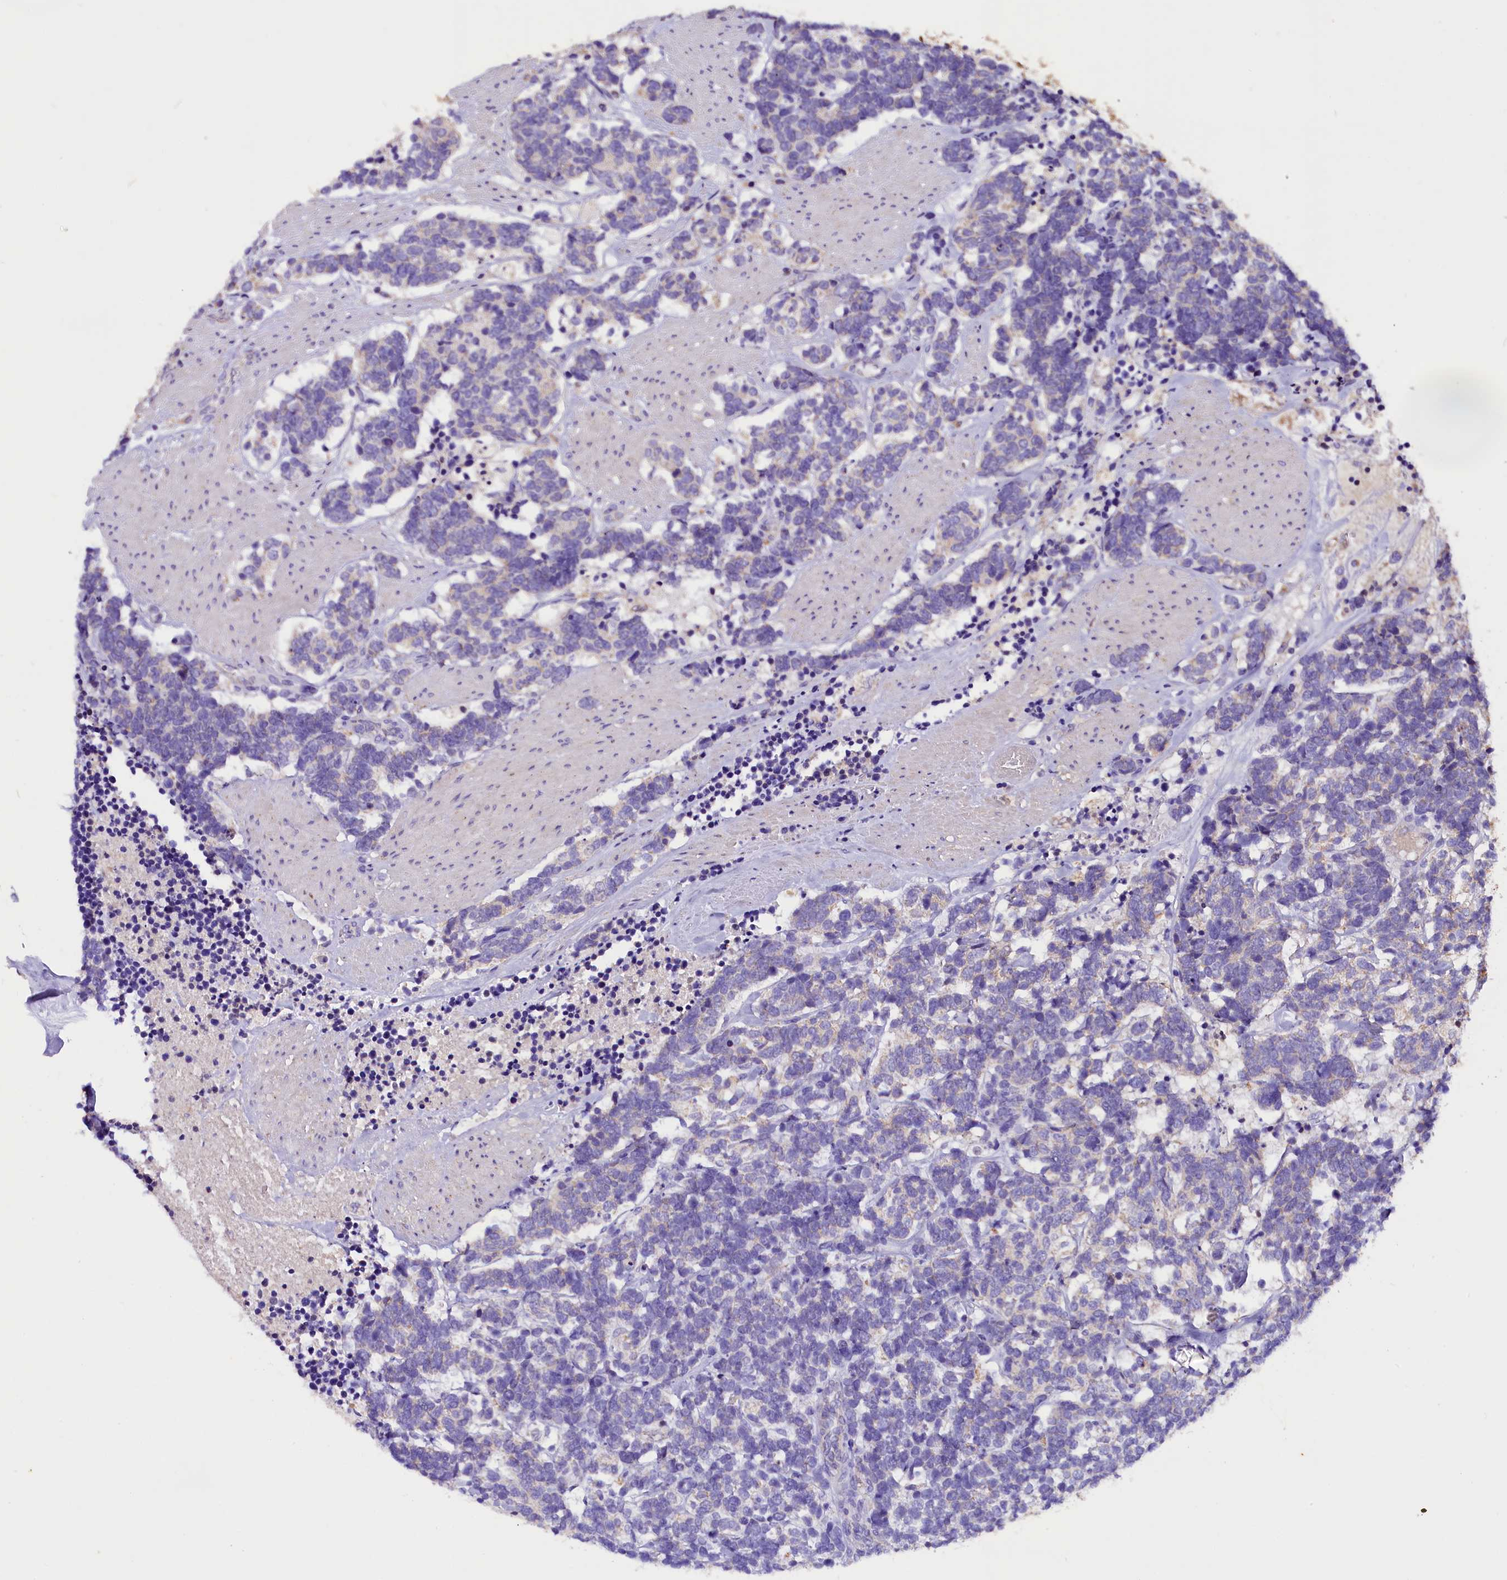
{"staining": {"intensity": "negative", "quantity": "none", "location": "none"}, "tissue": "carcinoid", "cell_type": "Tumor cells", "image_type": "cancer", "snomed": [{"axis": "morphology", "description": "Carcinoma, NOS"}, {"axis": "morphology", "description": "Carcinoid, malignant, NOS"}, {"axis": "topography", "description": "Urinary bladder"}], "caption": "Human carcinoma stained for a protein using IHC demonstrates no expression in tumor cells.", "gene": "SIX5", "patient": {"sex": "male", "age": 57}}